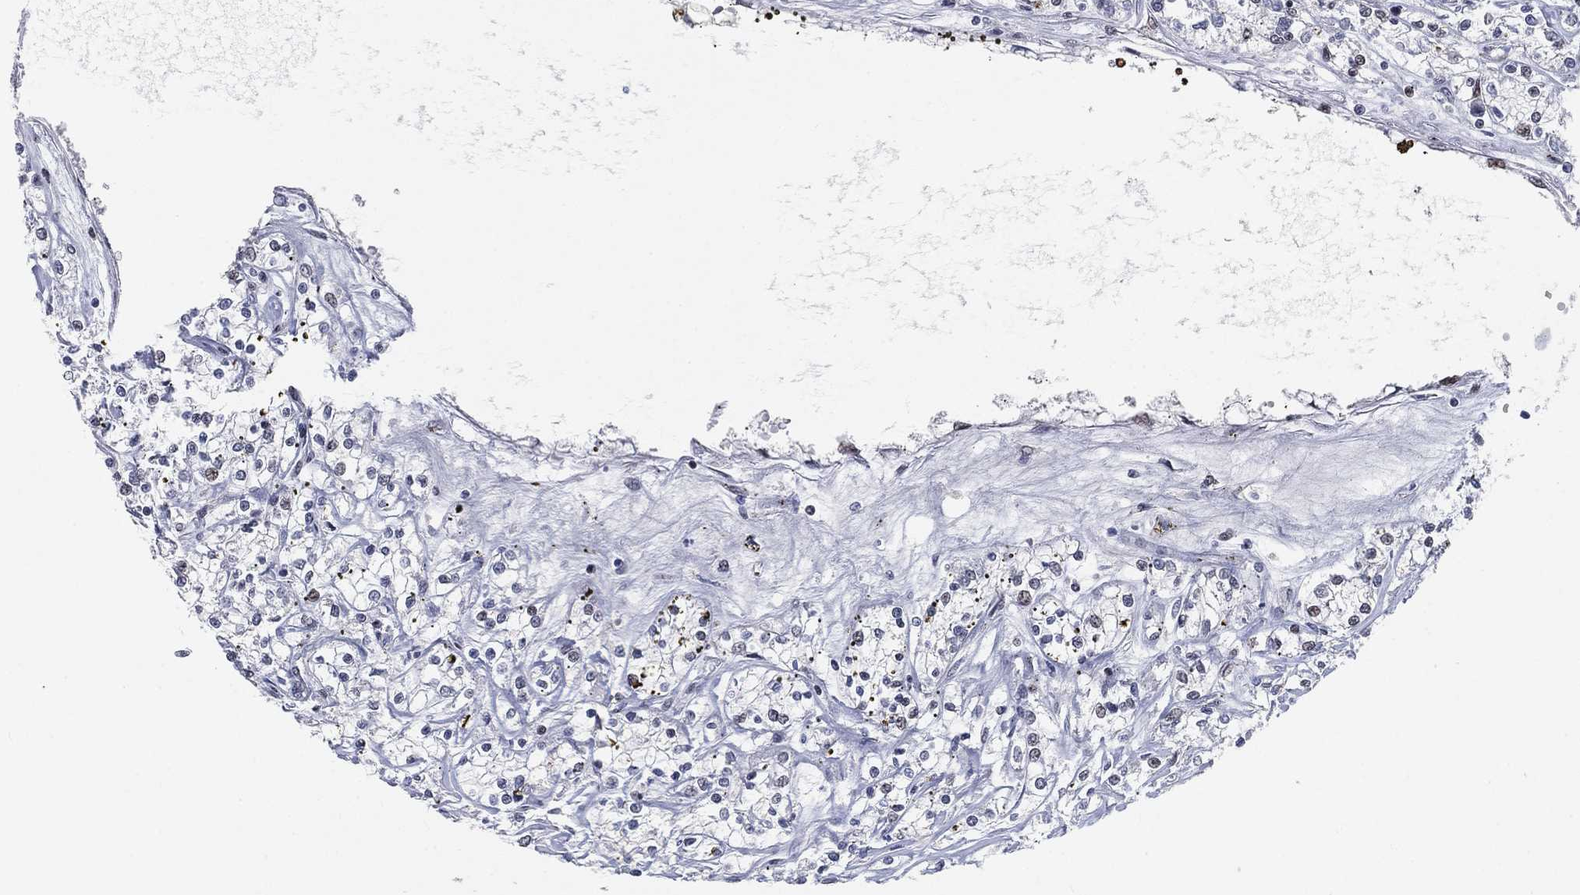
{"staining": {"intensity": "negative", "quantity": "none", "location": "none"}, "tissue": "renal cancer", "cell_type": "Tumor cells", "image_type": "cancer", "snomed": [{"axis": "morphology", "description": "Adenocarcinoma, NOS"}, {"axis": "topography", "description": "Kidney"}], "caption": "Renal adenocarcinoma was stained to show a protein in brown. There is no significant positivity in tumor cells.", "gene": "YLPM1", "patient": {"sex": "female", "age": 59}}